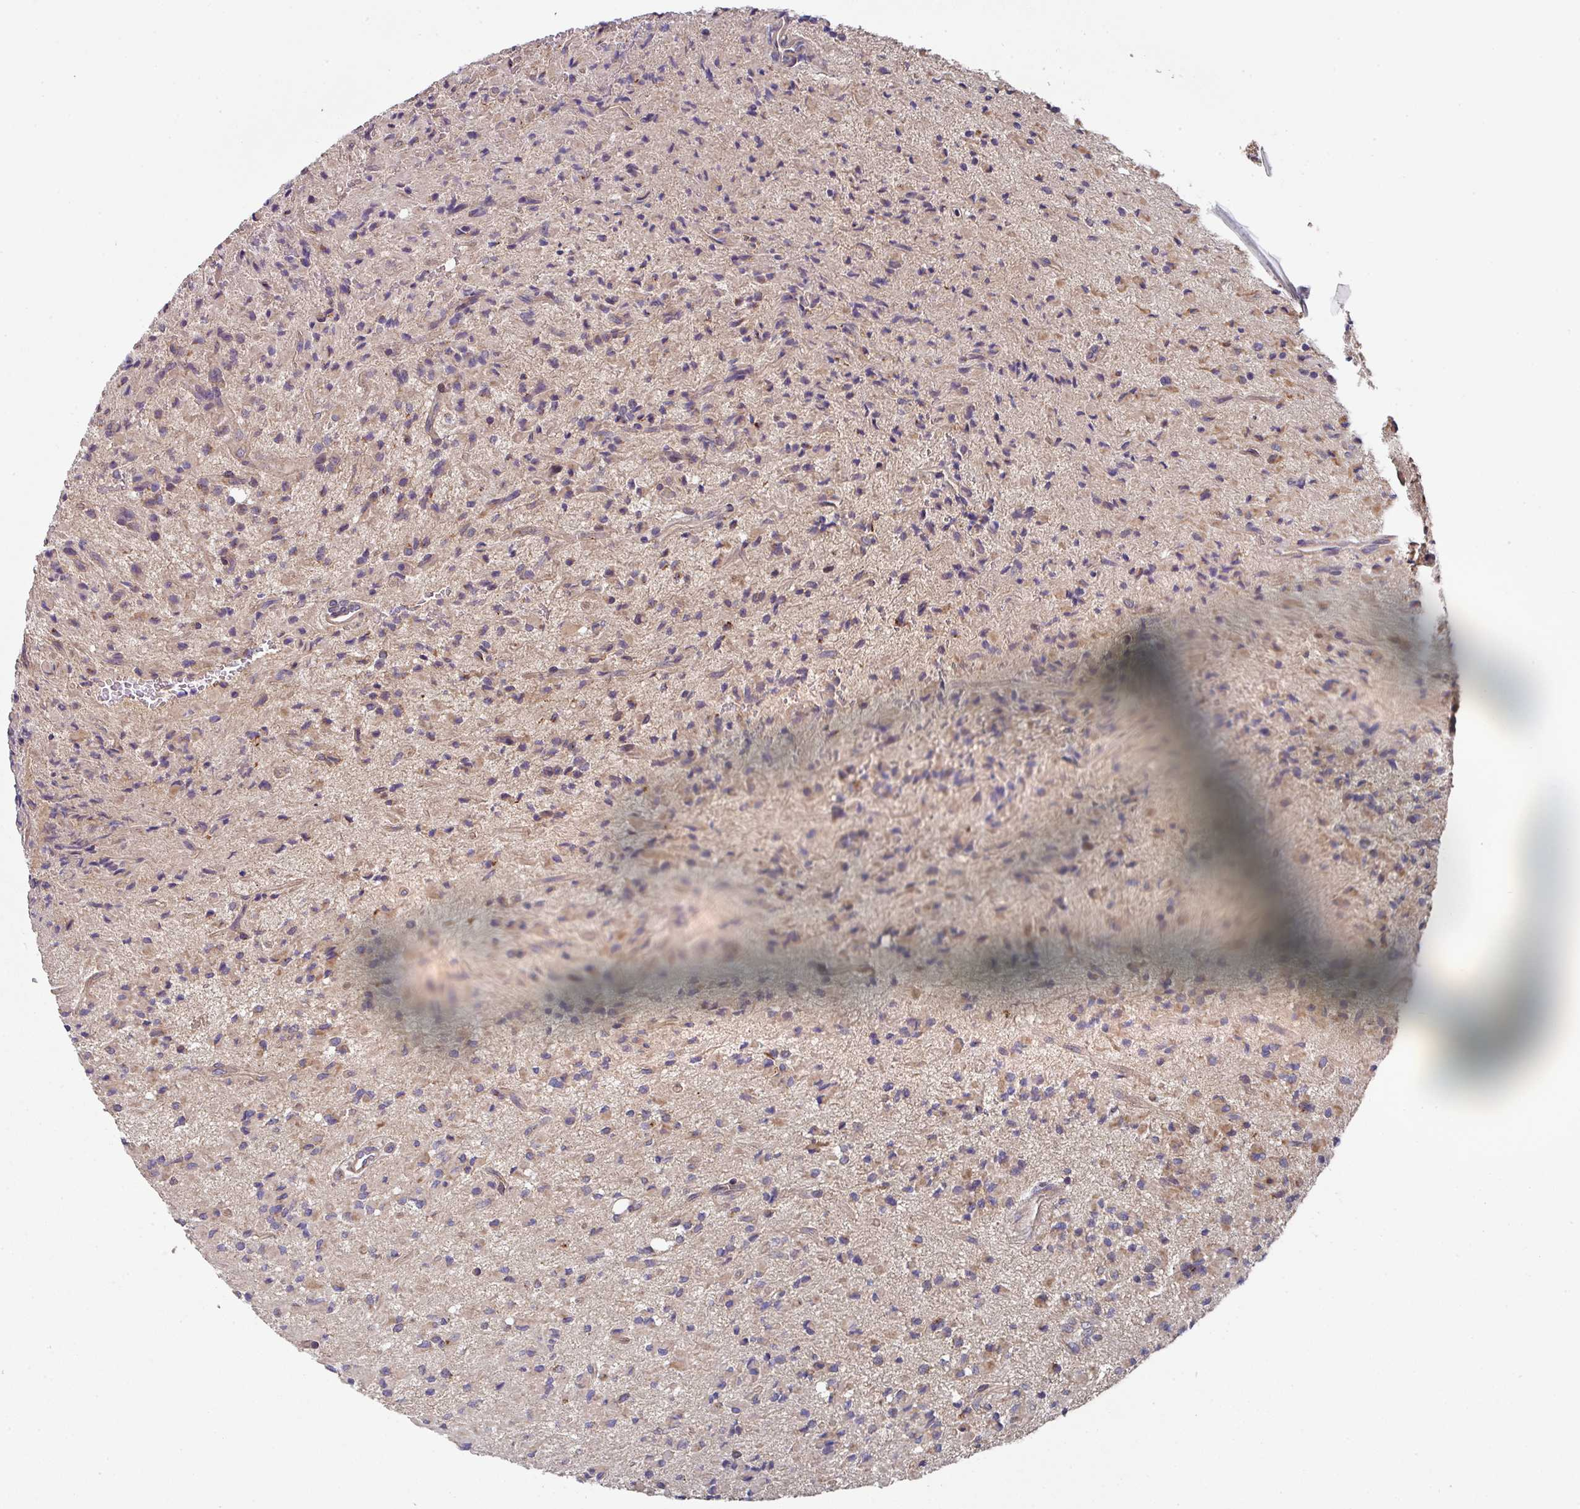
{"staining": {"intensity": "moderate", "quantity": "25%-75%", "location": "cytoplasmic/membranous"}, "tissue": "glioma", "cell_type": "Tumor cells", "image_type": "cancer", "snomed": [{"axis": "morphology", "description": "Glioma, malignant, Low grade"}, {"axis": "topography", "description": "Brain"}], "caption": "This photomicrograph displays immunohistochemistry staining of glioma, with medium moderate cytoplasmic/membranous positivity in about 25%-75% of tumor cells.", "gene": "DCAF12L2", "patient": {"sex": "female", "age": 33}}